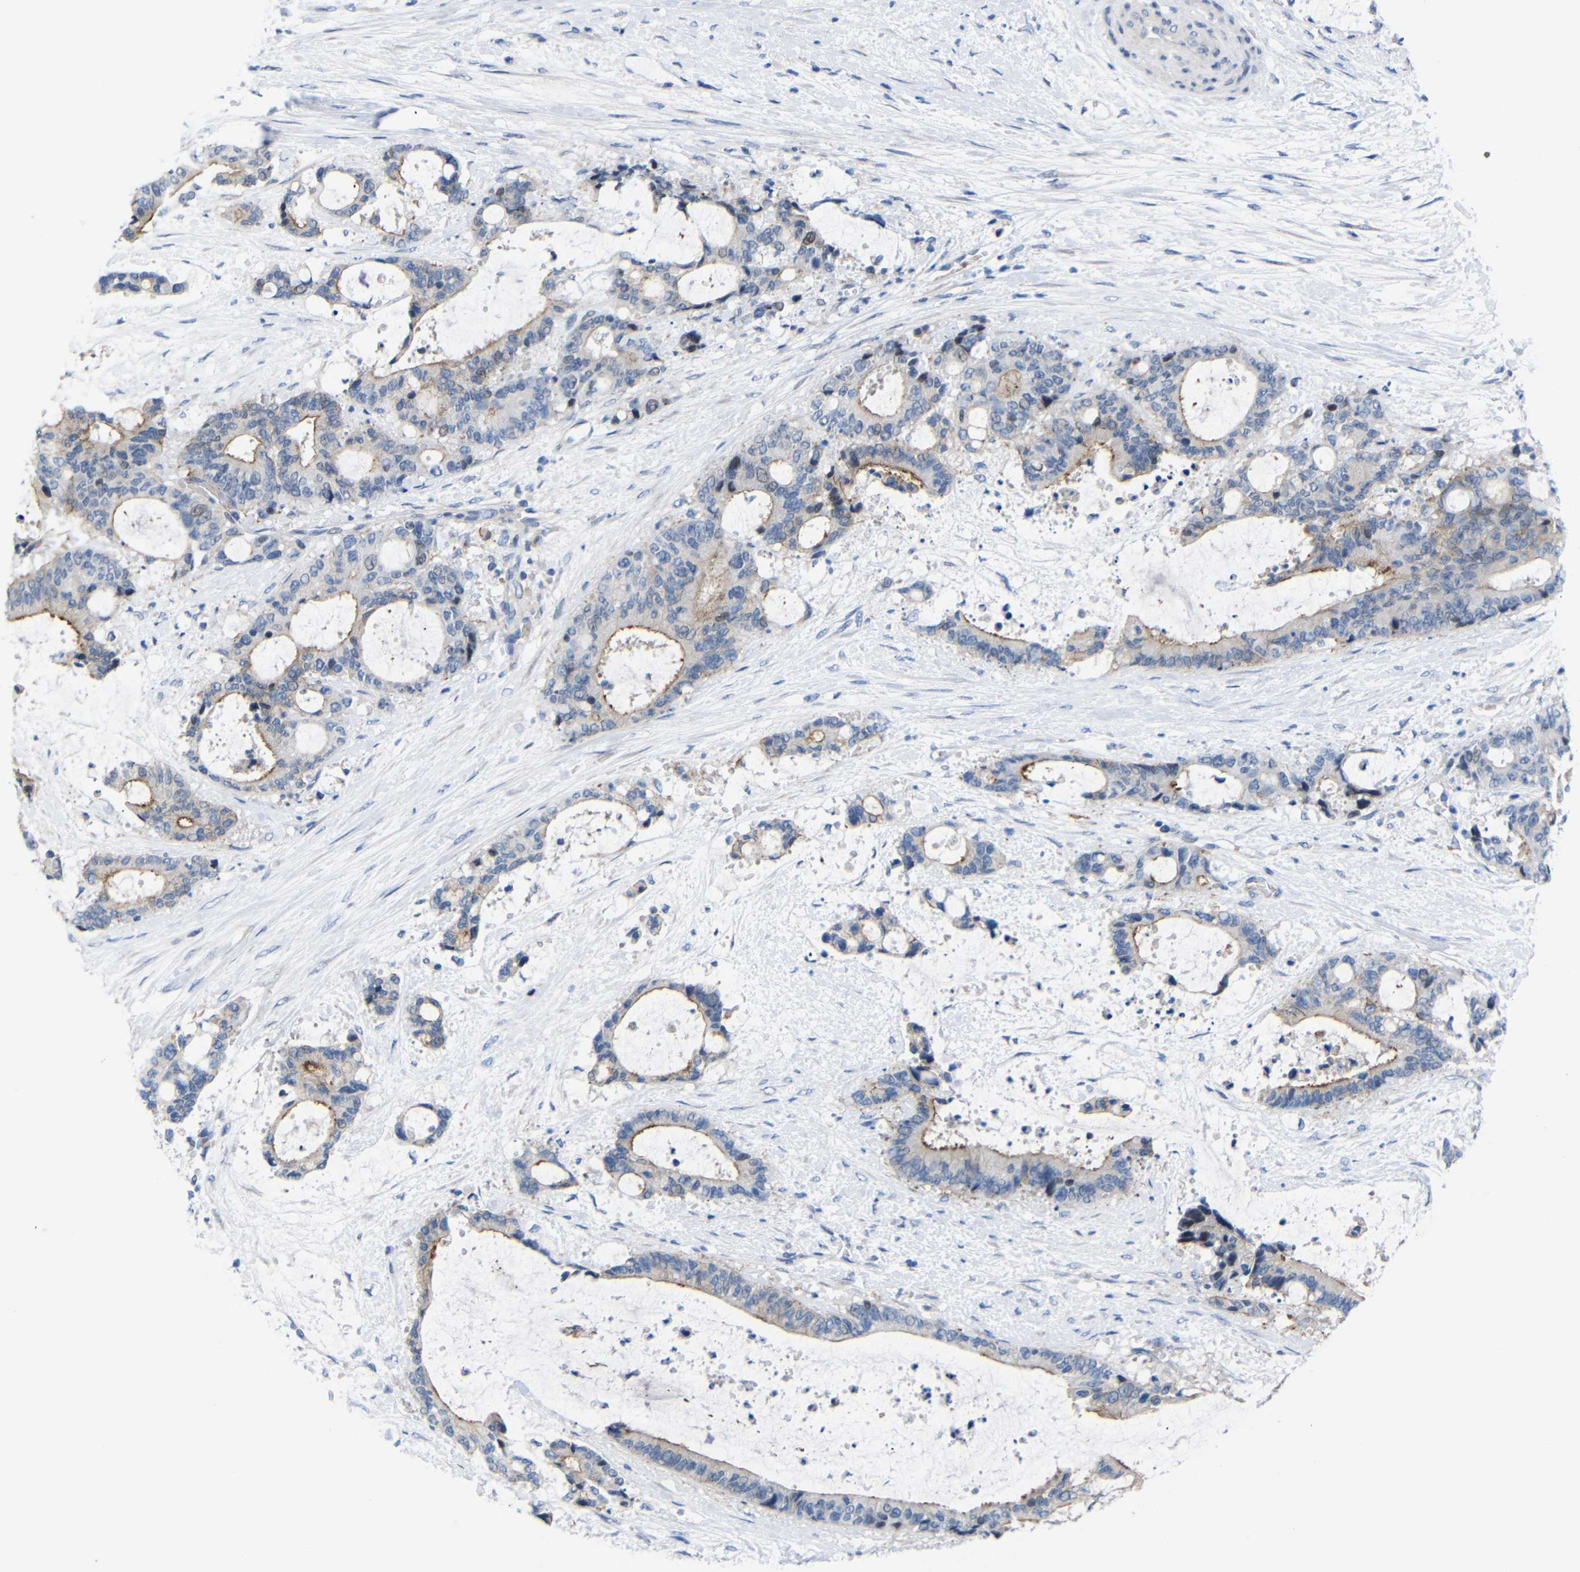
{"staining": {"intensity": "moderate", "quantity": "25%-75%", "location": "cytoplasmic/membranous"}, "tissue": "liver cancer", "cell_type": "Tumor cells", "image_type": "cancer", "snomed": [{"axis": "morphology", "description": "Normal tissue, NOS"}, {"axis": "morphology", "description": "Cholangiocarcinoma"}, {"axis": "topography", "description": "Liver"}, {"axis": "topography", "description": "Peripheral nerve tissue"}], "caption": "Protein staining by immunohistochemistry demonstrates moderate cytoplasmic/membranous expression in about 25%-75% of tumor cells in liver cancer.", "gene": "CMTM1", "patient": {"sex": "female", "age": 73}}